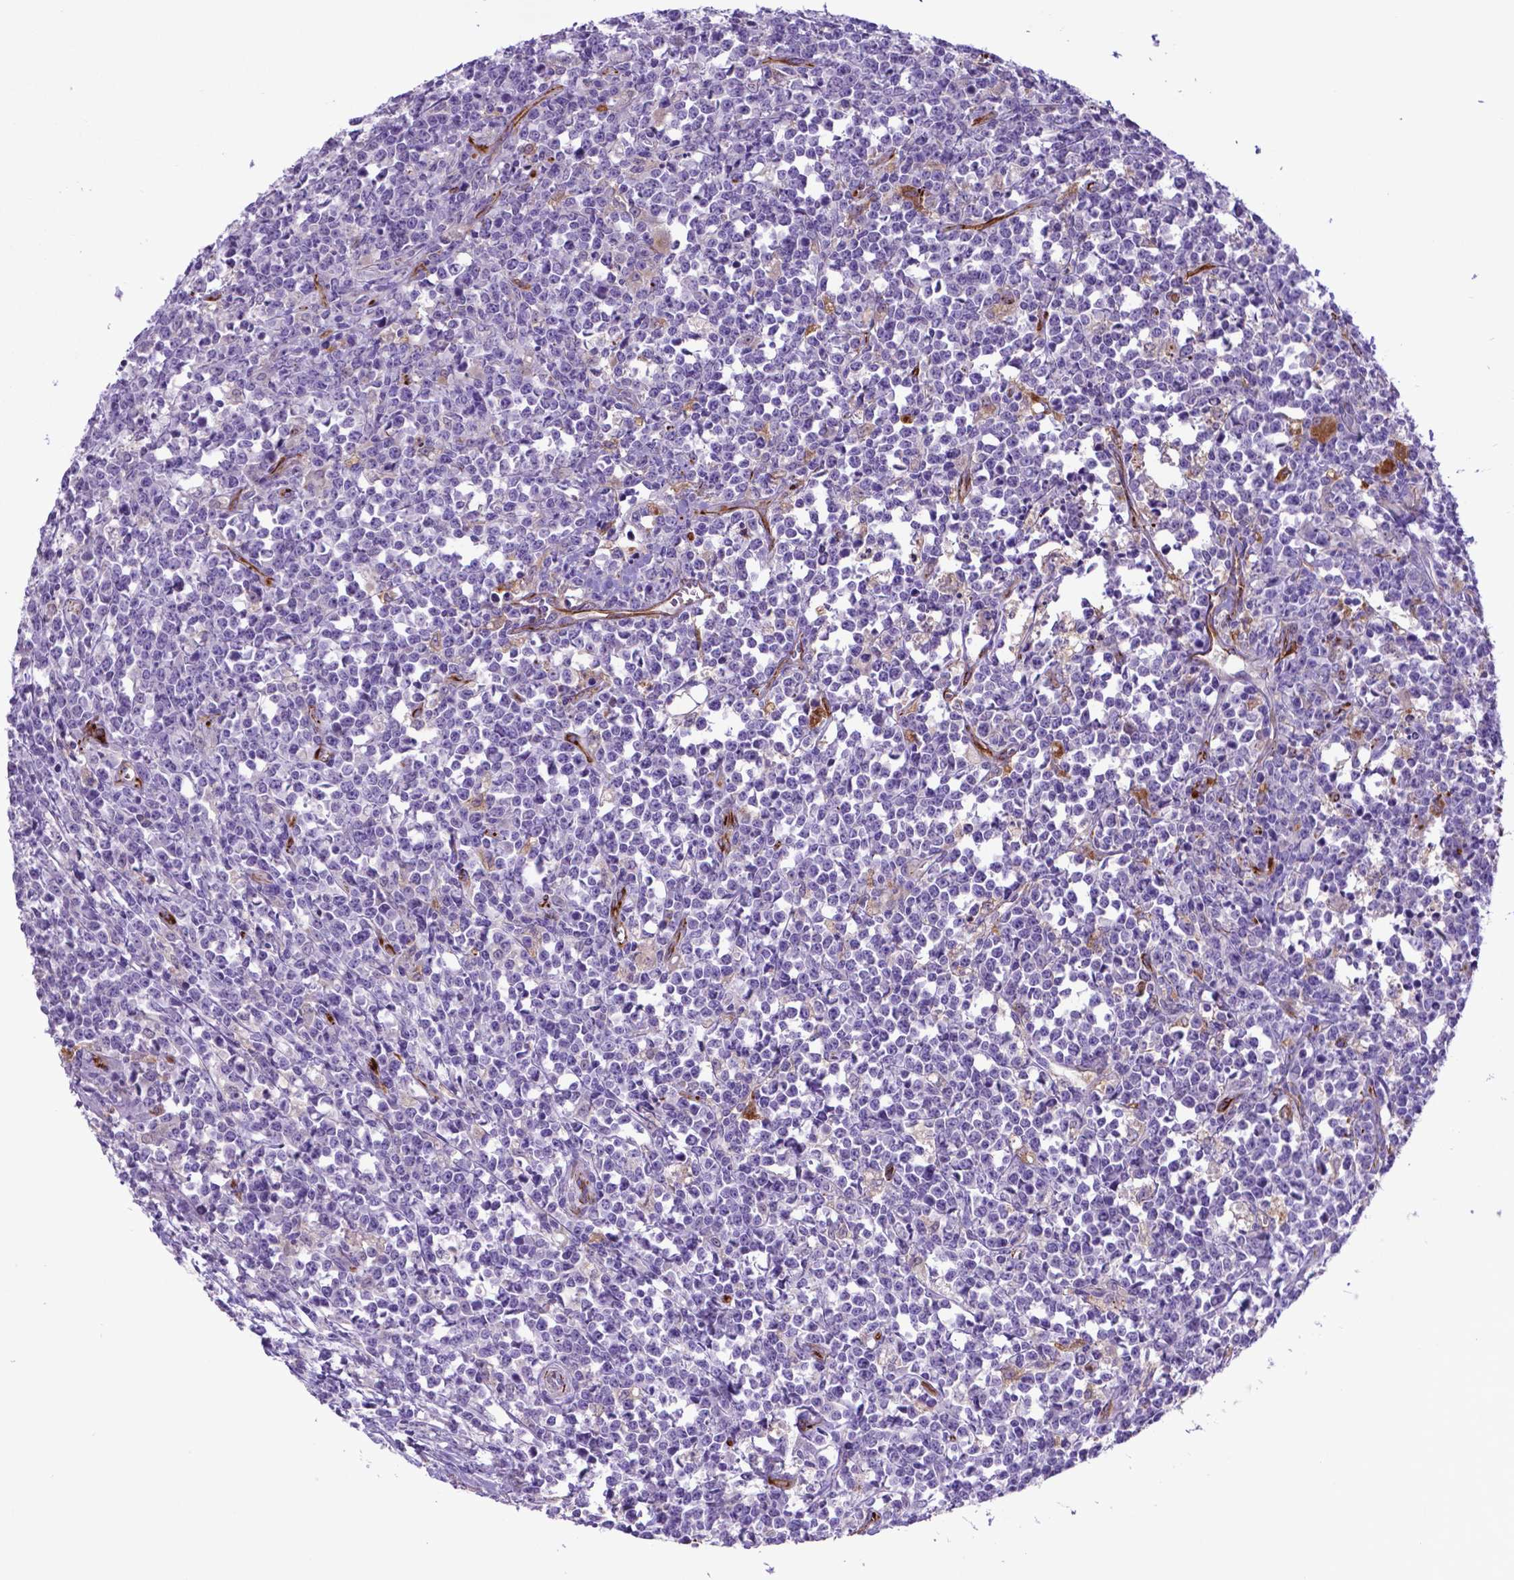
{"staining": {"intensity": "negative", "quantity": "none", "location": "none"}, "tissue": "lymphoma", "cell_type": "Tumor cells", "image_type": "cancer", "snomed": [{"axis": "morphology", "description": "Malignant lymphoma, non-Hodgkin's type, High grade"}, {"axis": "topography", "description": "Small intestine"}], "caption": "High power microscopy histopathology image of an IHC photomicrograph of malignant lymphoma, non-Hodgkin's type (high-grade), revealing no significant expression in tumor cells.", "gene": "LZTR1", "patient": {"sex": "female", "age": 56}}